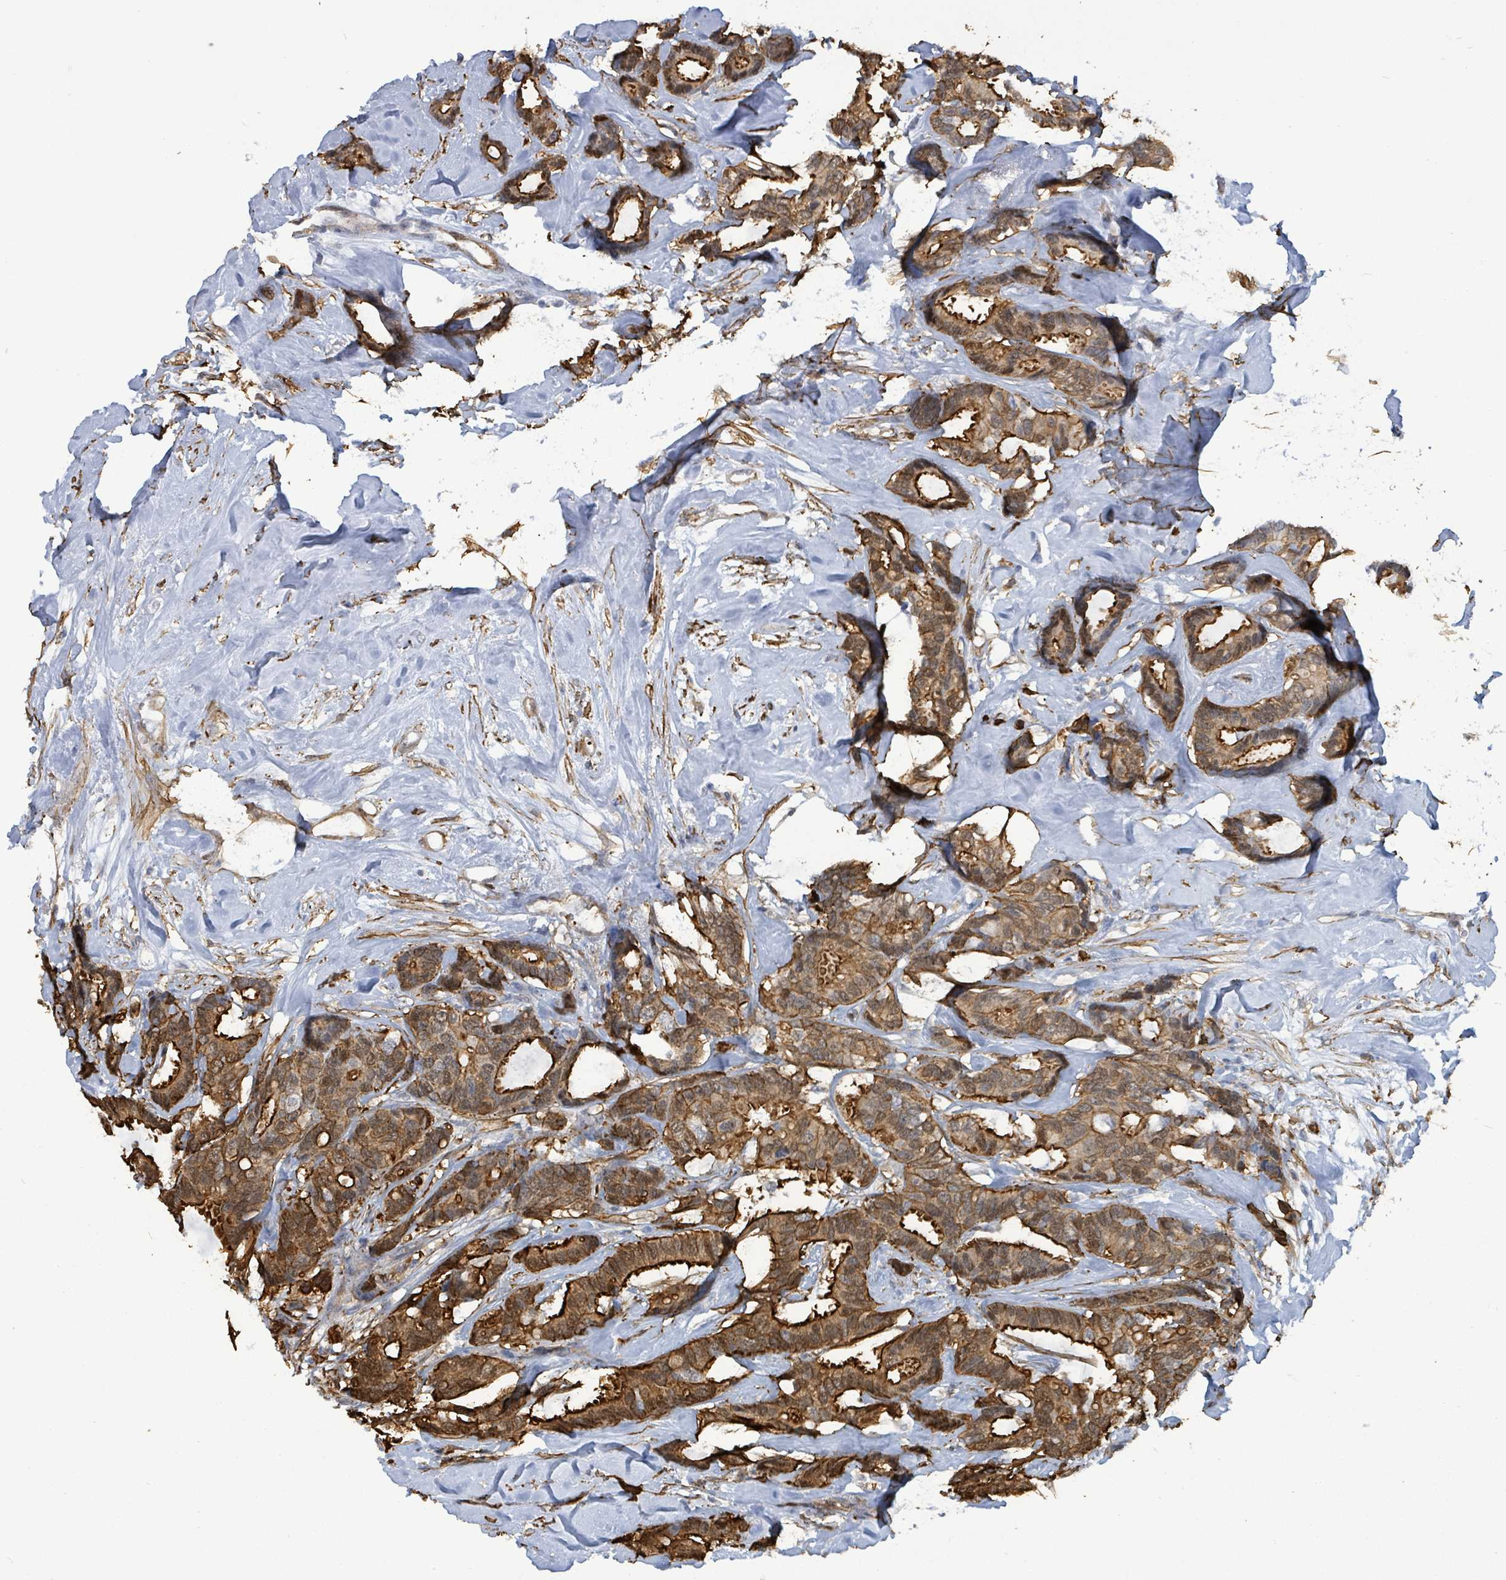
{"staining": {"intensity": "strong", "quantity": ">75%", "location": "cytoplasmic/membranous"}, "tissue": "breast cancer", "cell_type": "Tumor cells", "image_type": "cancer", "snomed": [{"axis": "morphology", "description": "Duct carcinoma"}, {"axis": "topography", "description": "Breast"}], "caption": "A high-resolution image shows immunohistochemistry (IHC) staining of breast cancer (infiltrating ductal carcinoma), which reveals strong cytoplasmic/membranous staining in about >75% of tumor cells.", "gene": "PRKRIP1", "patient": {"sex": "female", "age": 87}}